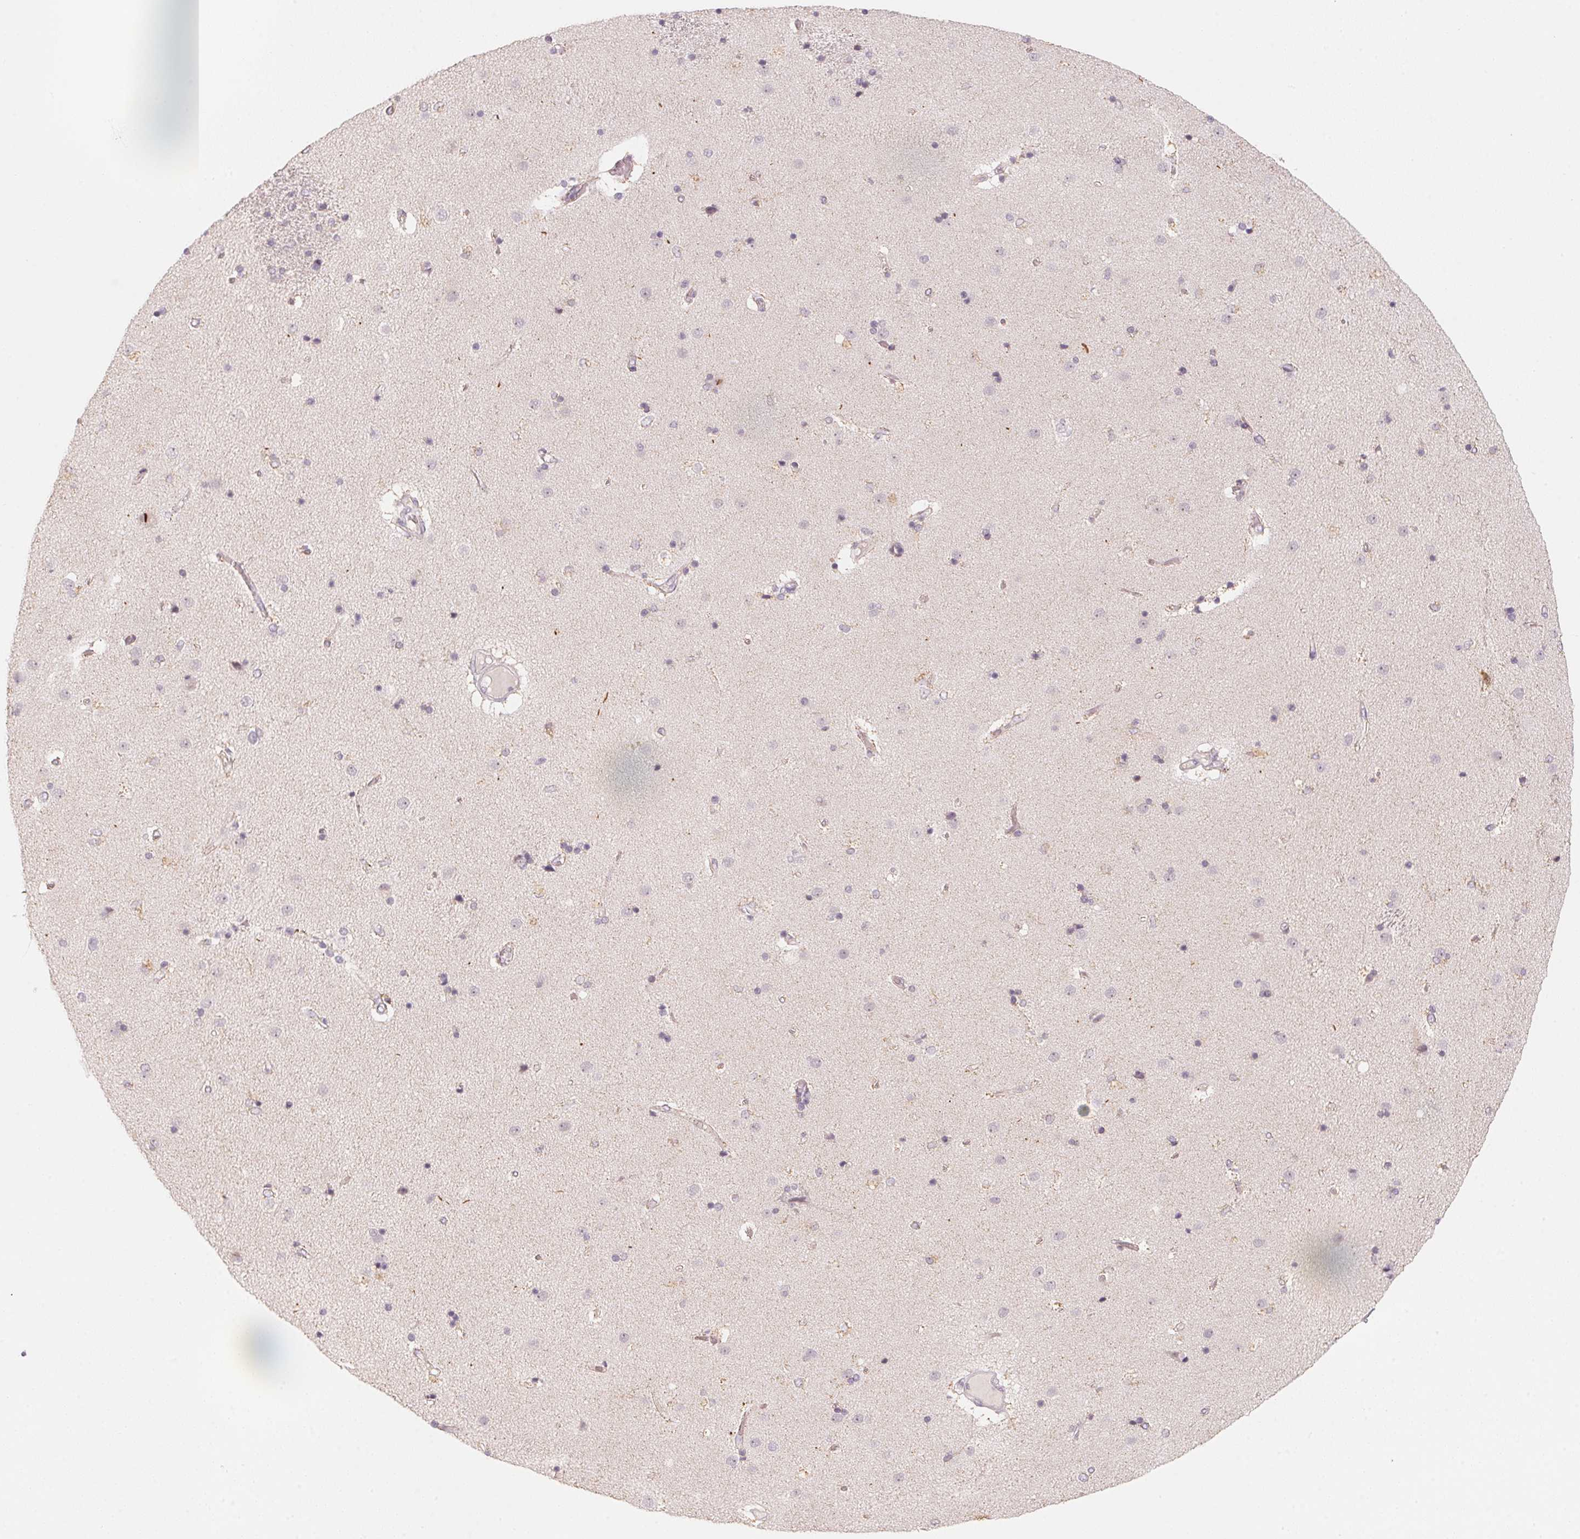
{"staining": {"intensity": "negative", "quantity": "none", "location": "none"}, "tissue": "caudate", "cell_type": "Glial cells", "image_type": "normal", "snomed": [{"axis": "morphology", "description": "Normal tissue, NOS"}, {"axis": "topography", "description": "Lateral ventricle wall"}], "caption": "The image exhibits no staining of glial cells in normal caudate. (Brightfield microscopy of DAB immunohistochemistry (IHC) at high magnification).", "gene": "ANKRD31", "patient": {"sex": "female", "age": 71}}